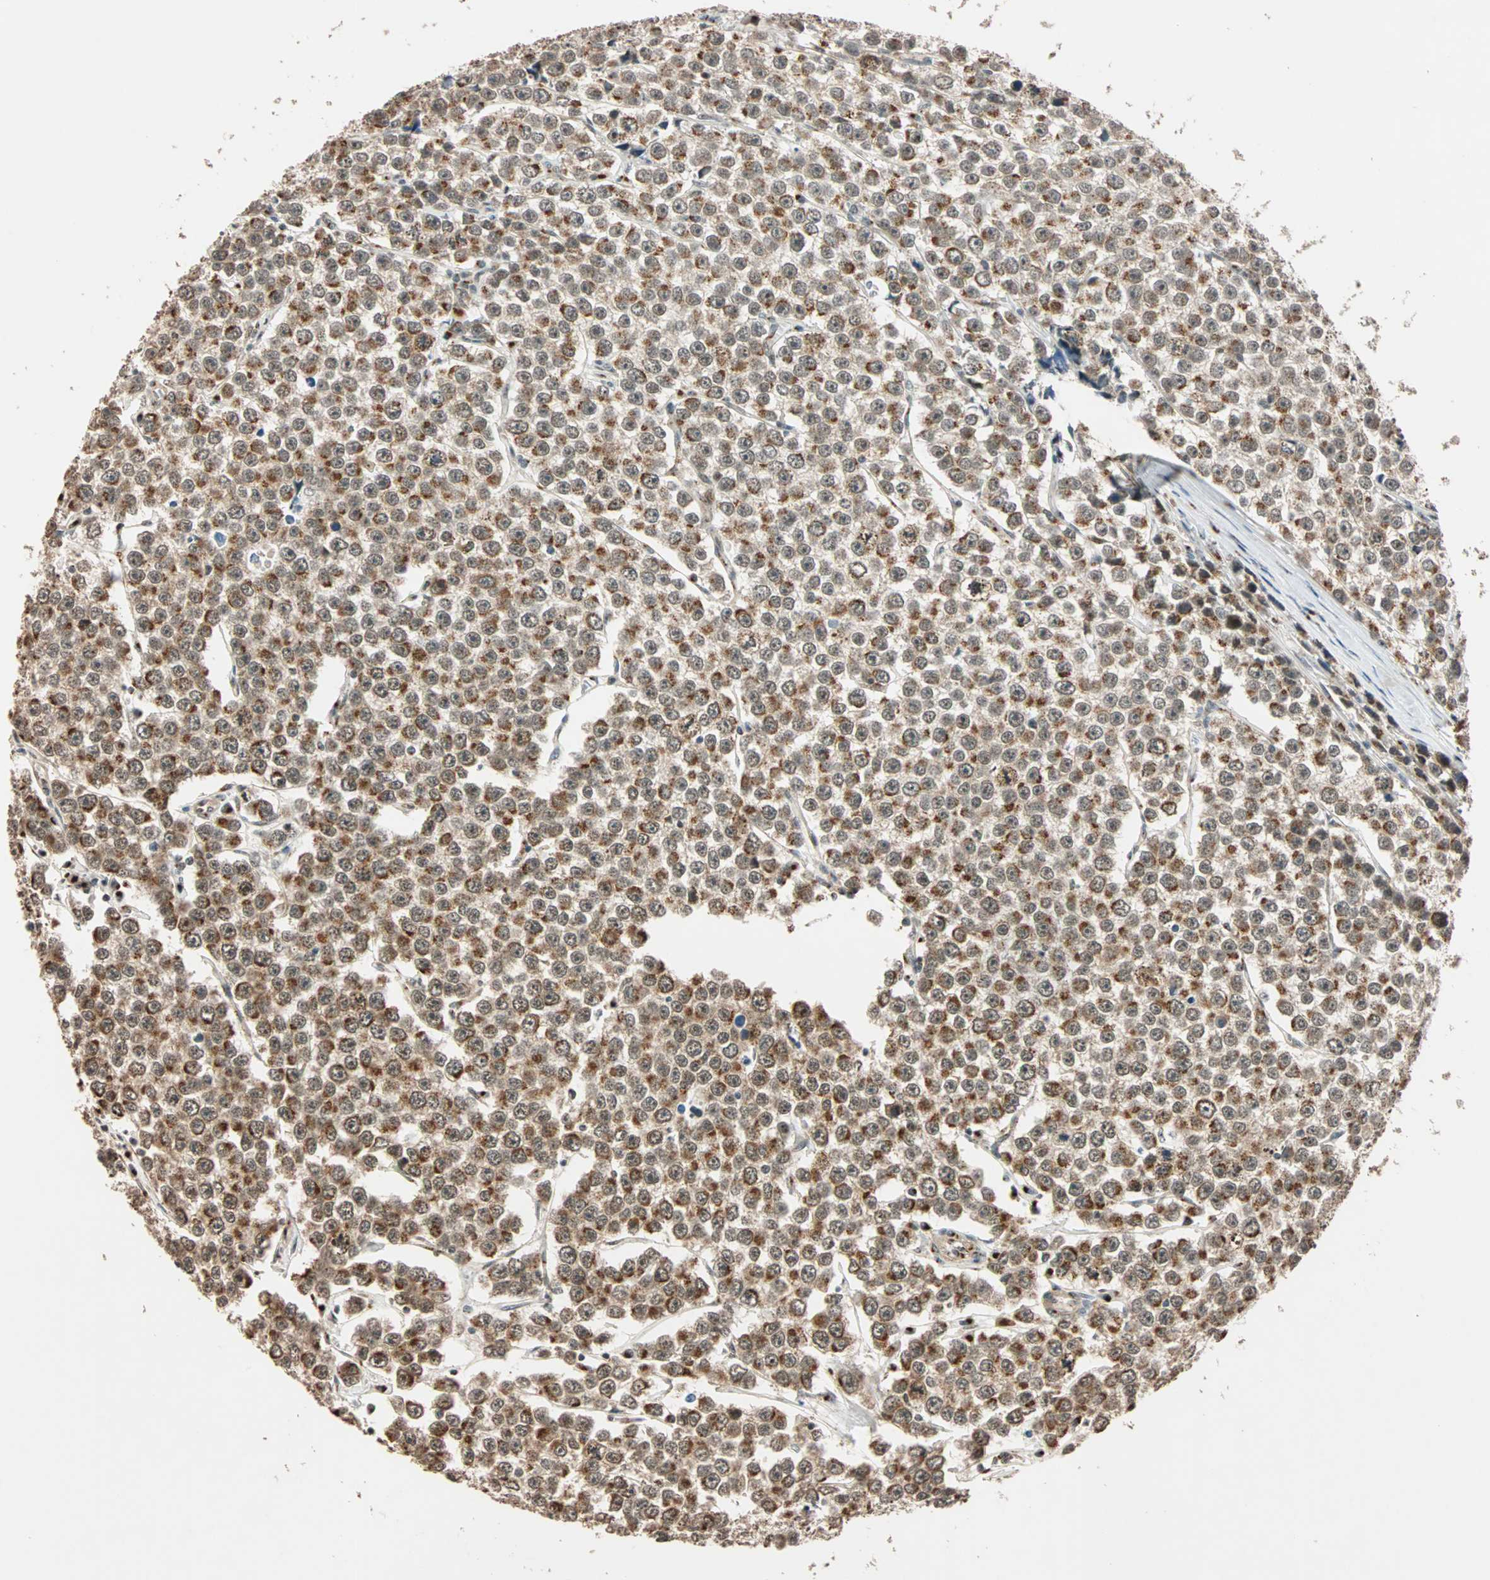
{"staining": {"intensity": "moderate", "quantity": ">75%", "location": "cytoplasmic/membranous"}, "tissue": "testis cancer", "cell_type": "Tumor cells", "image_type": "cancer", "snomed": [{"axis": "morphology", "description": "Seminoma, NOS"}, {"axis": "morphology", "description": "Carcinoma, Embryonal, NOS"}, {"axis": "topography", "description": "Testis"}], "caption": "Brown immunohistochemical staining in embryonal carcinoma (testis) shows moderate cytoplasmic/membranous staining in about >75% of tumor cells. (IHC, brightfield microscopy, high magnification).", "gene": "PRDM2", "patient": {"sex": "male", "age": 52}}